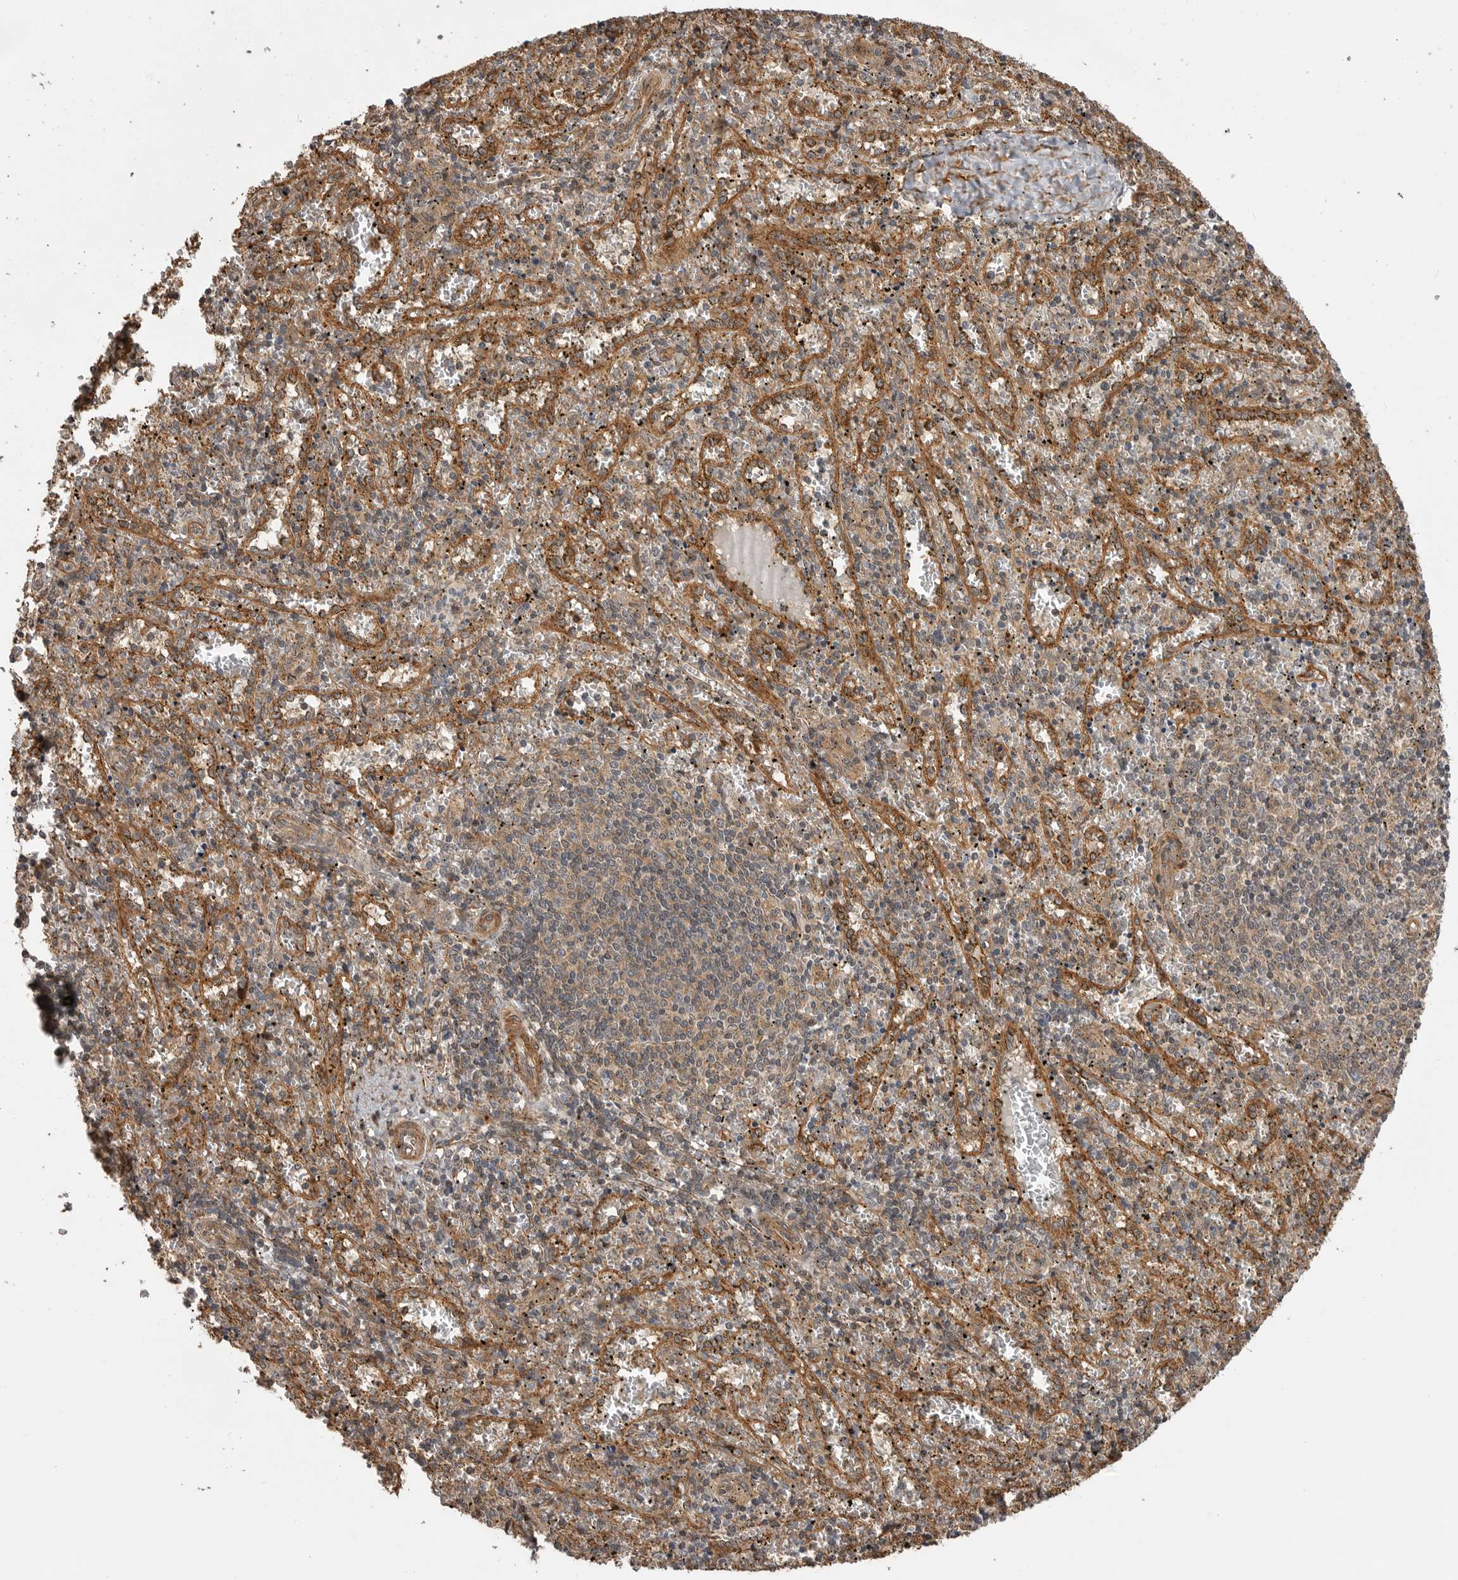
{"staining": {"intensity": "weak", "quantity": "<25%", "location": "cytoplasmic/membranous"}, "tissue": "spleen", "cell_type": "Cells in red pulp", "image_type": "normal", "snomed": [{"axis": "morphology", "description": "Normal tissue, NOS"}, {"axis": "topography", "description": "Spleen"}], "caption": "Immunohistochemistry histopathology image of unremarkable human spleen stained for a protein (brown), which demonstrates no positivity in cells in red pulp. (IHC, brightfield microscopy, high magnification).", "gene": "TRIM56", "patient": {"sex": "male", "age": 11}}